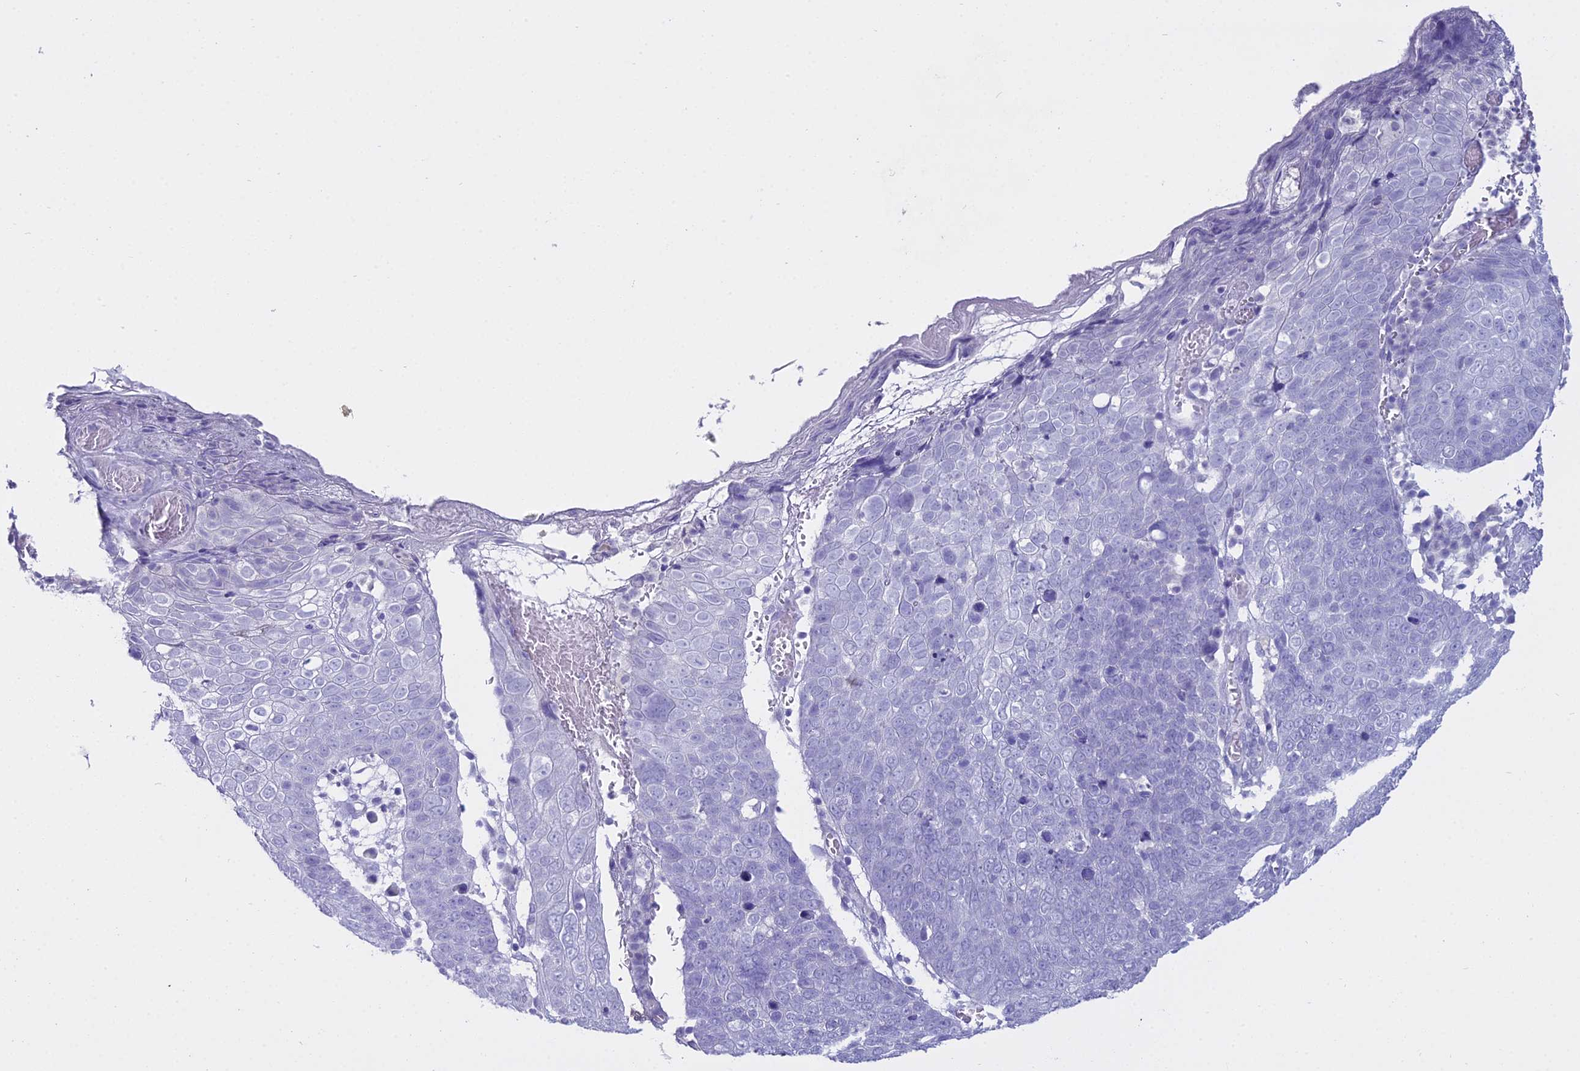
{"staining": {"intensity": "negative", "quantity": "none", "location": "none"}, "tissue": "skin cancer", "cell_type": "Tumor cells", "image_type": "cancer", "snomed": [{"axis": "morphology", "description": "Squamous cell carcinoma, NOS"}, {"axis": "topography", "description": "Skin"}], "caption": "Tumor cells show no significant positivity in skin cancer.", "gene": "ALPP", "patient": {"sex": "male", "age": 71}}